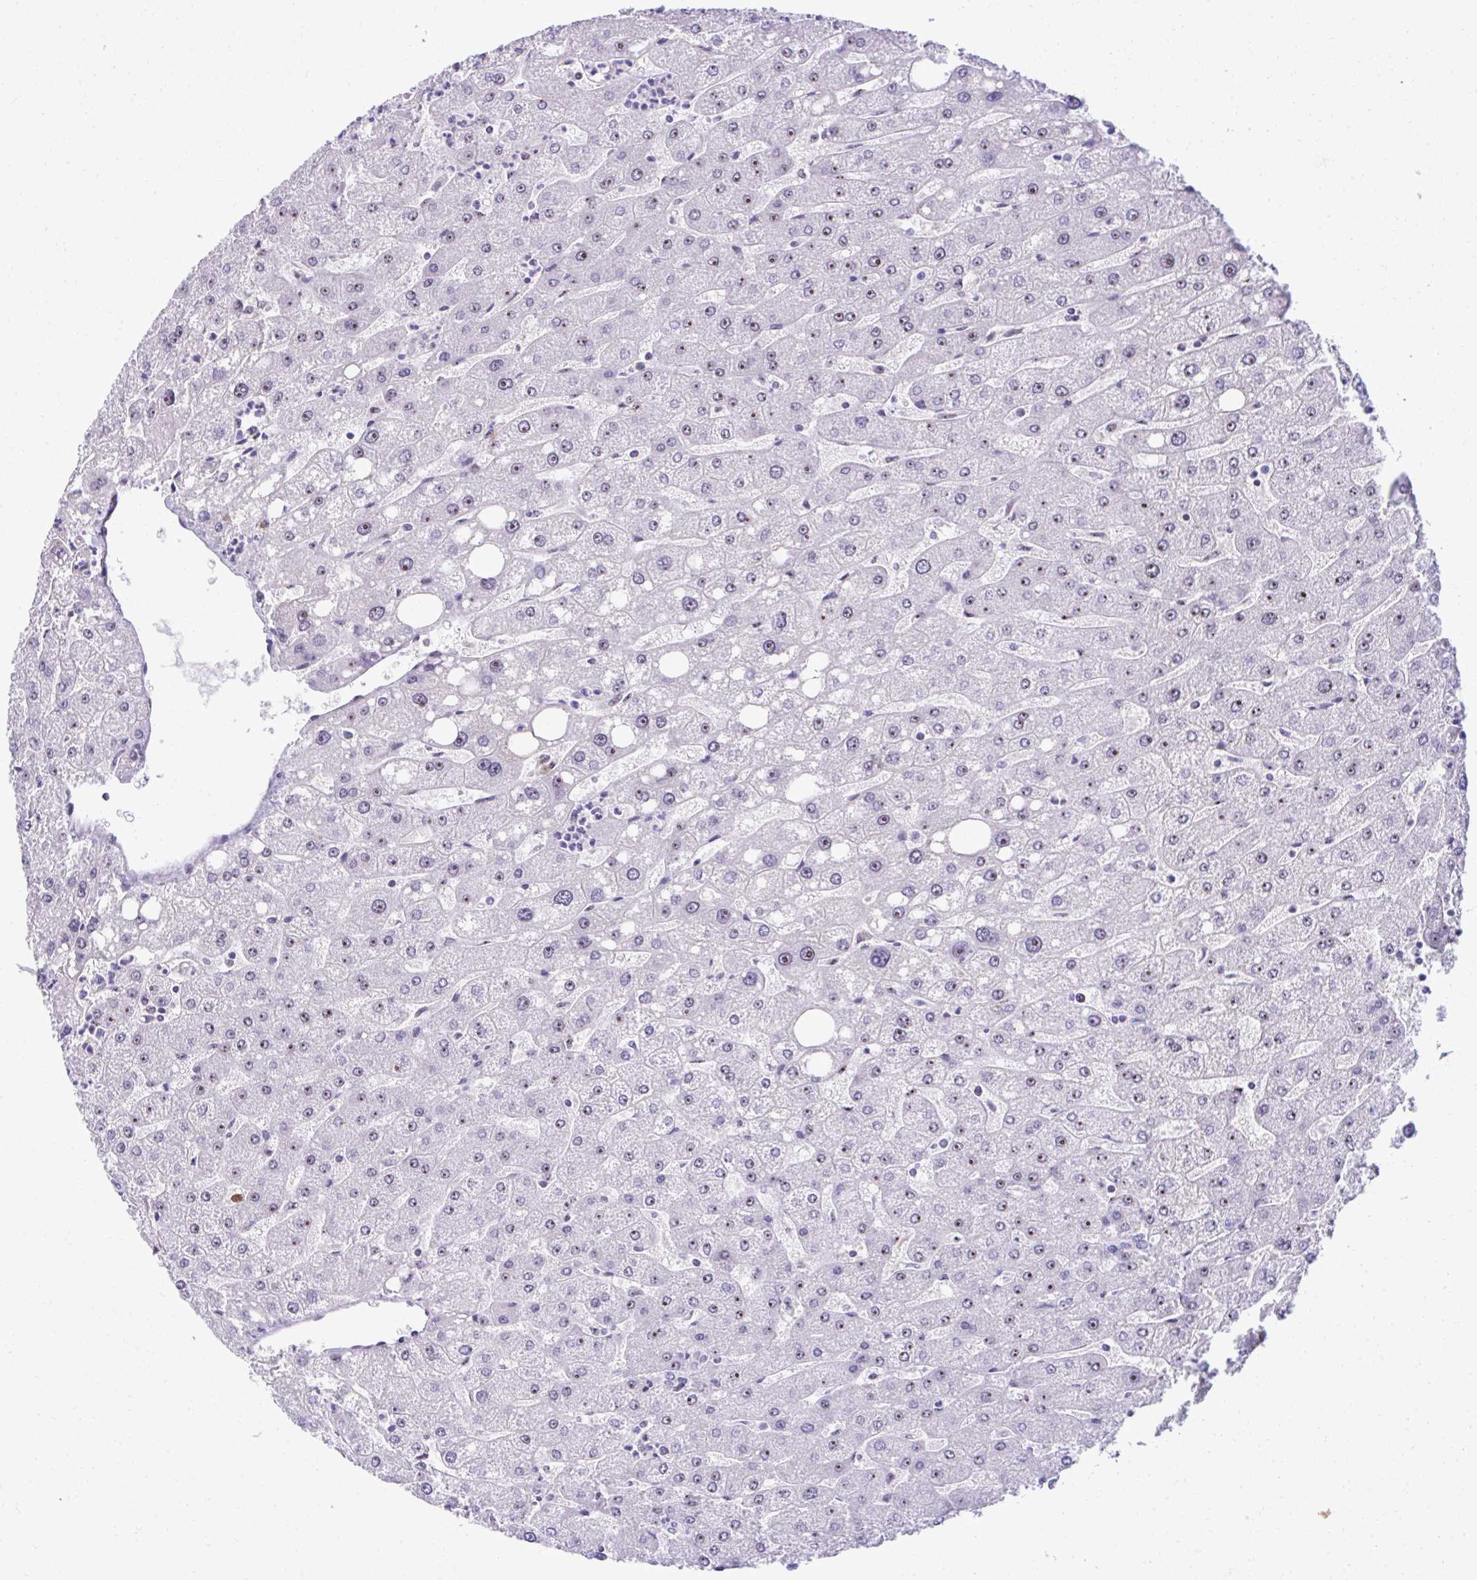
{"staining": {"intensity": "weak", "quantity": "<25%", "location": "nuclear"}, "tissue": "liver", "cell_type": "Cholangiocytes", "image_type": "normal", "snomed": [{"axis": "morphology", "description": "Normal tissue, NOS"}, {"axis": "topography", "description": "Liver"}], "caption": "Cholangiocytes show no significant staining in unremarkable liver.", "gene": "CEP72", "patient": {"sex": "male", "age": 67}}